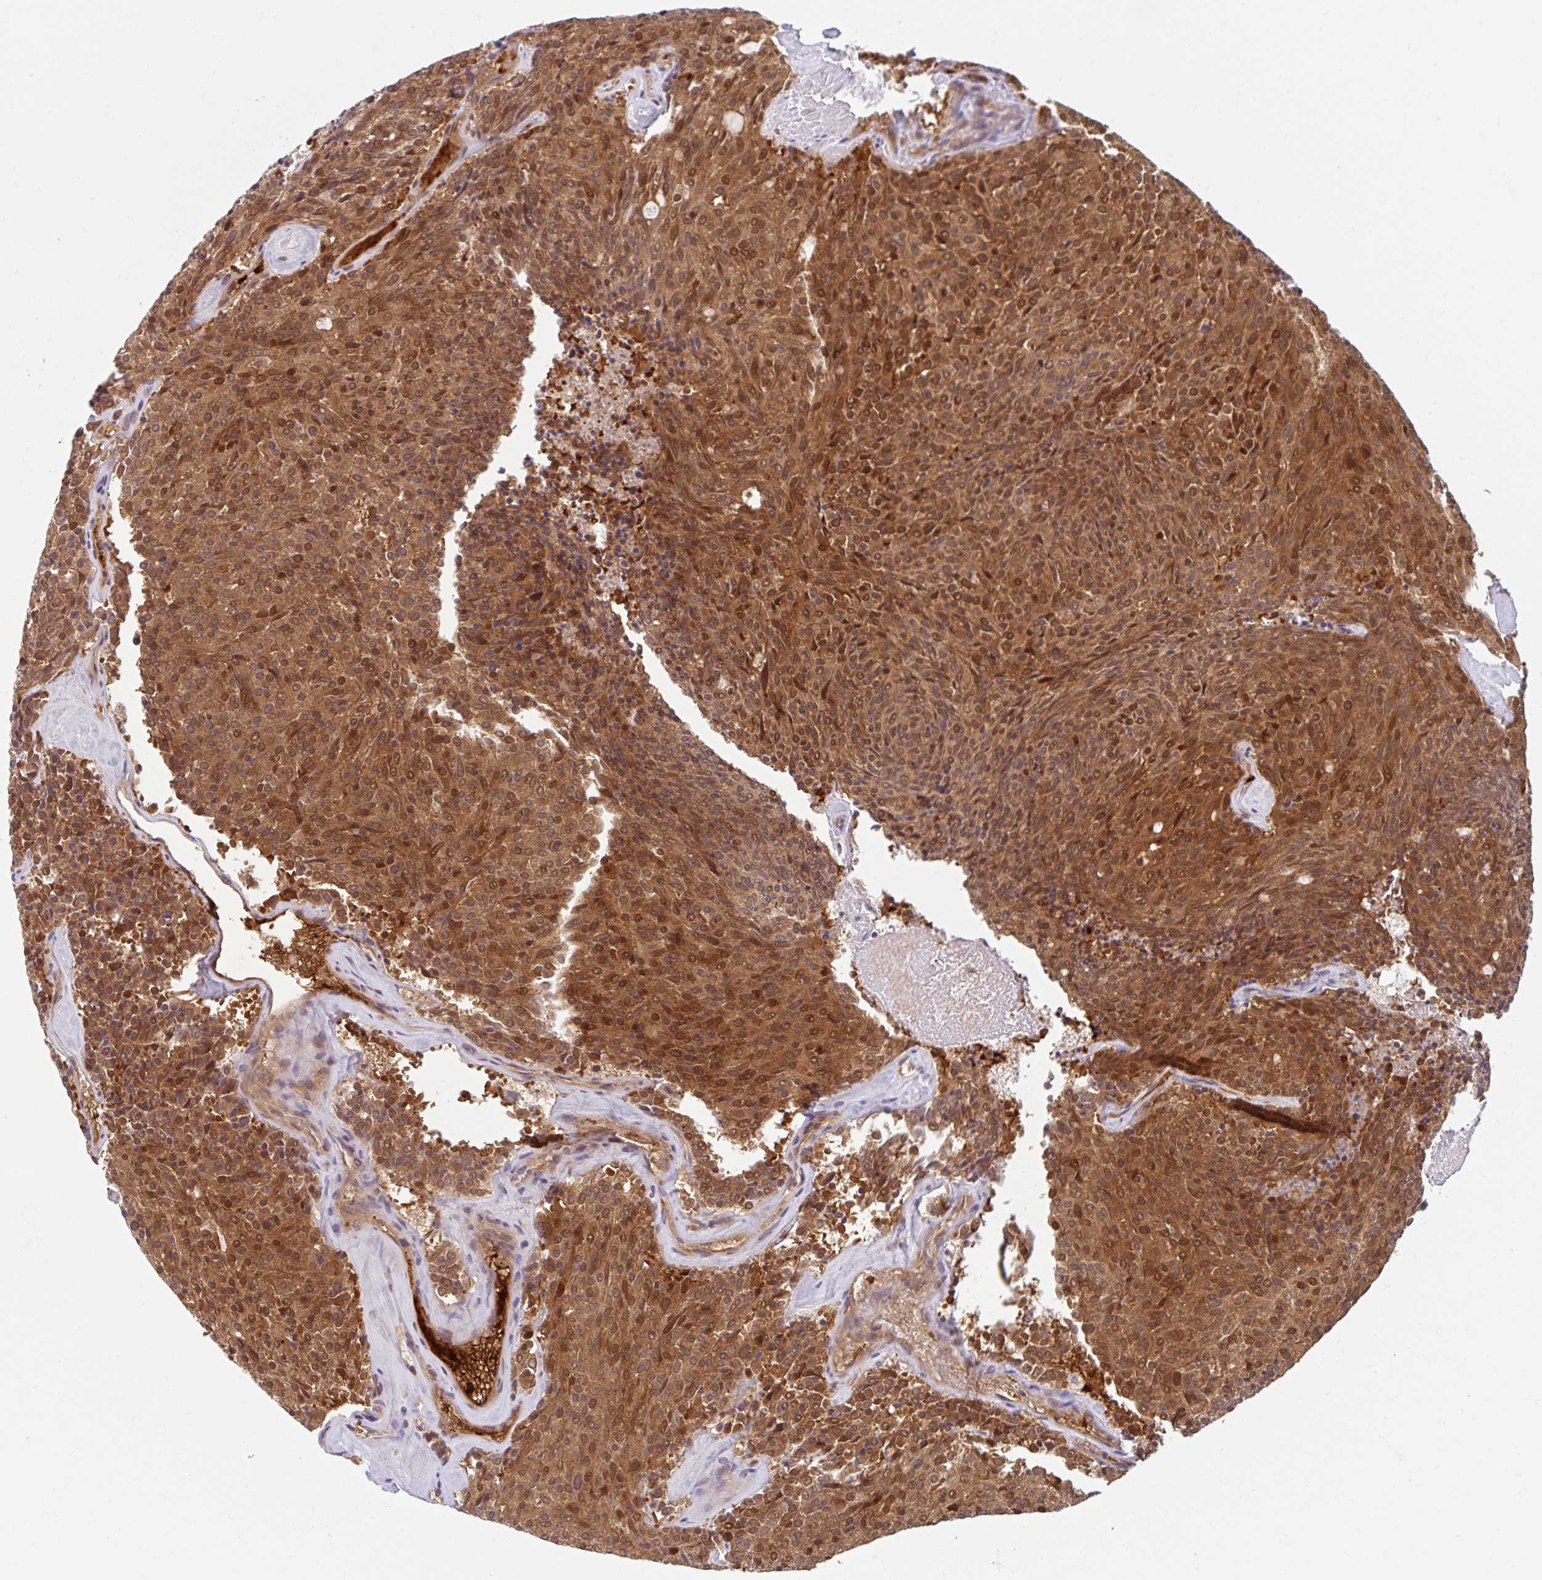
{"staining": {"intensity": "strong", "quantity": ">75%", "location": "cytoplasmic/membranous,nuclear"}, "tissue": "carcinoid", "cell_type": "Tumor cells", "image_type": "cancer", "snomed": [{"axis": "morphology", "description": "Carcinoid, malignant, NOS"}, {"axis": "topography", "description": "Pancreas"}], "caption": "Carcinoid (malignant) stained for a protein displays strong cytoplasmic/membranous and nuclear positivity in tumor cells.", "gene": "HMBS", "patient": {"sex": "female", "age": 54}}